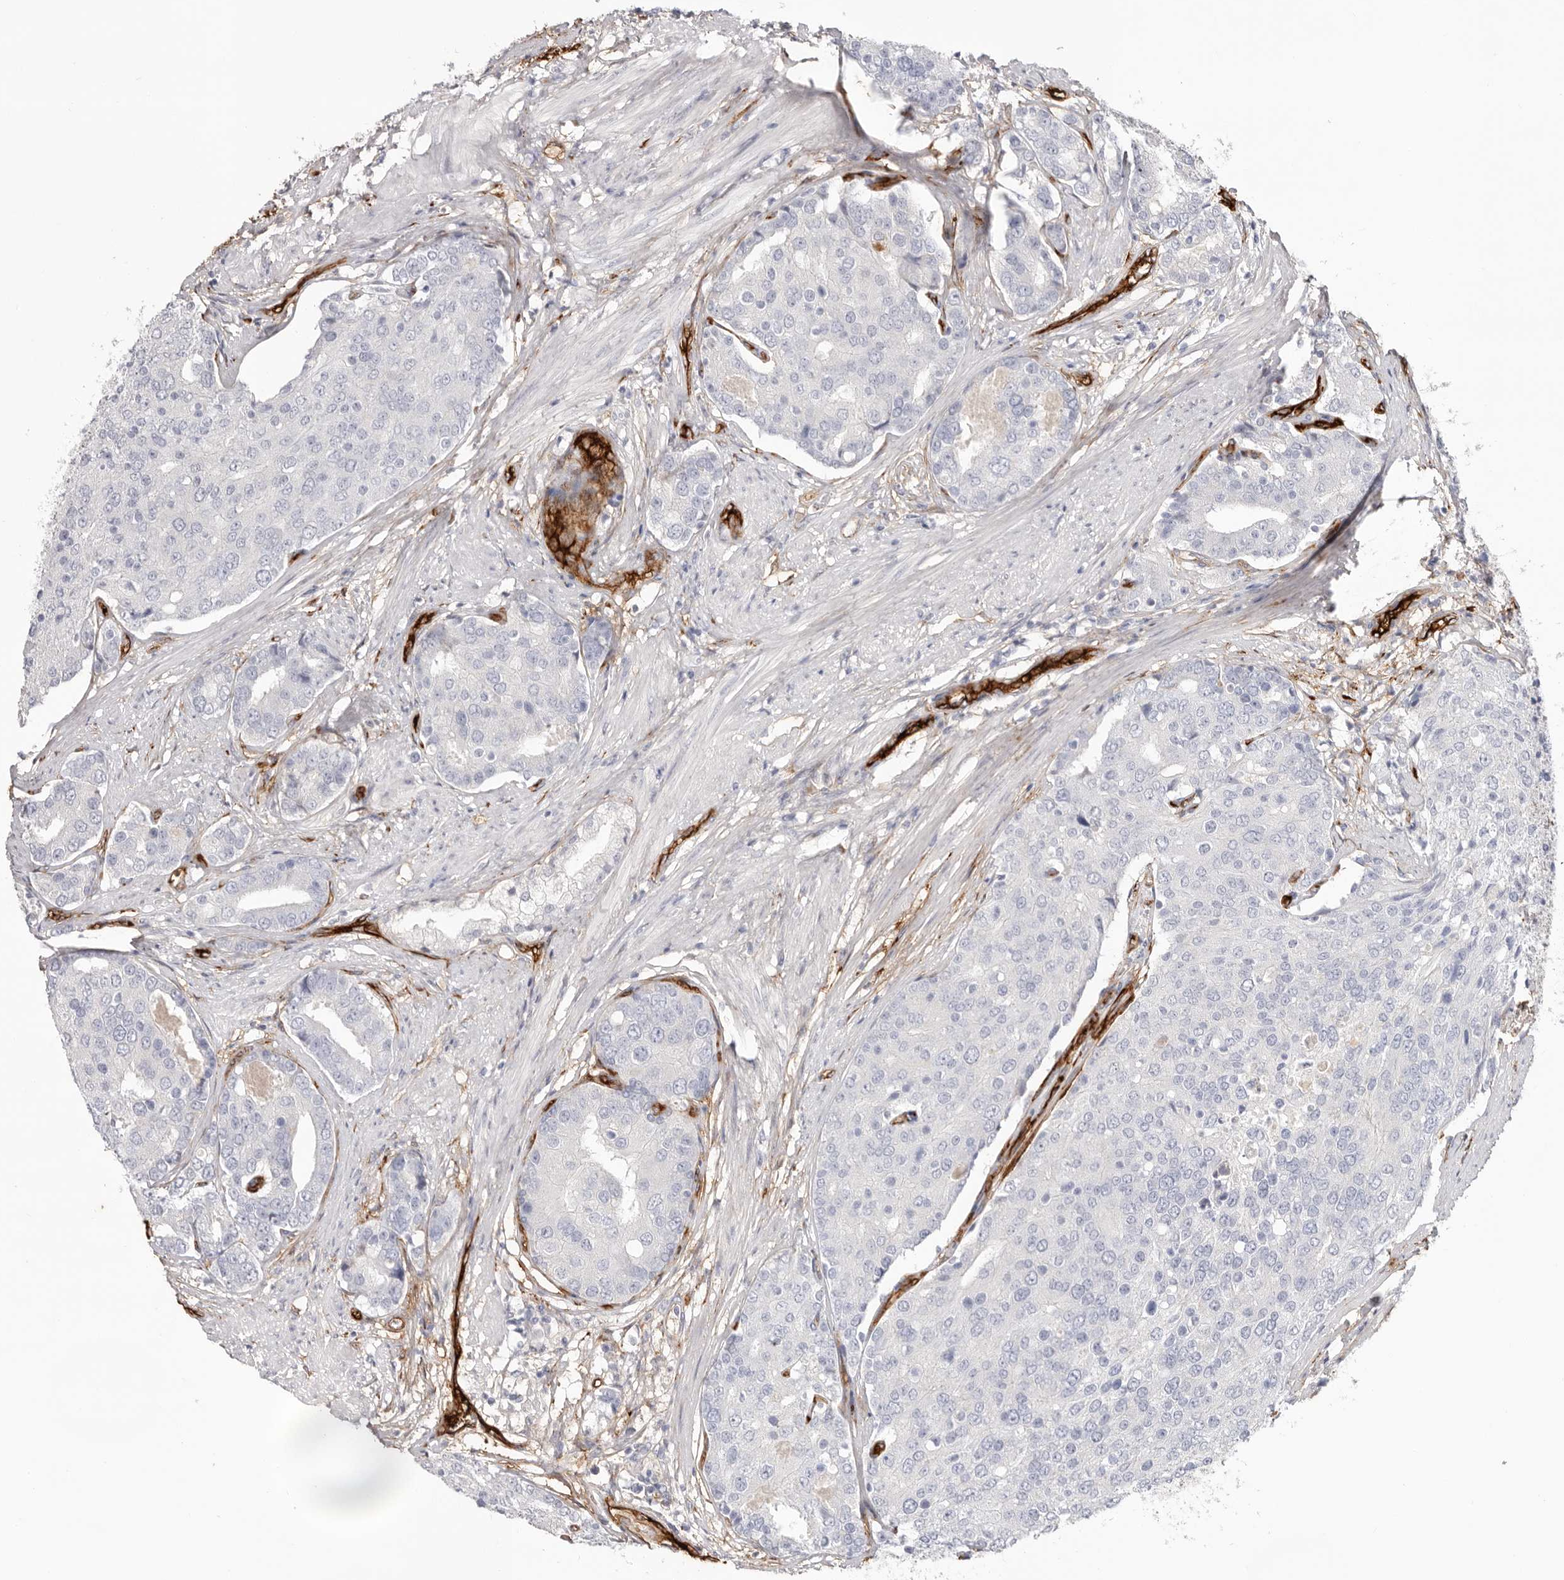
{"staining": {"intensity": "negative", "quantity": "none", "location": "none"}, "tissue": "prostate cancer", "cell_type": "Tumor cells", "image_type": "cancer", "snomed": [{"axis": "morphology", "description": "Adenocarcinoma, High grade"}, {"axis": "topography", "description": "Prostate"}], "caption": "Protein analysis of high-grade adenocarcinoma (prostate) reveals no significant expression in tumor cells.", "gene": "LRRC66", "patient": {"sex": "male", "age": 50}}